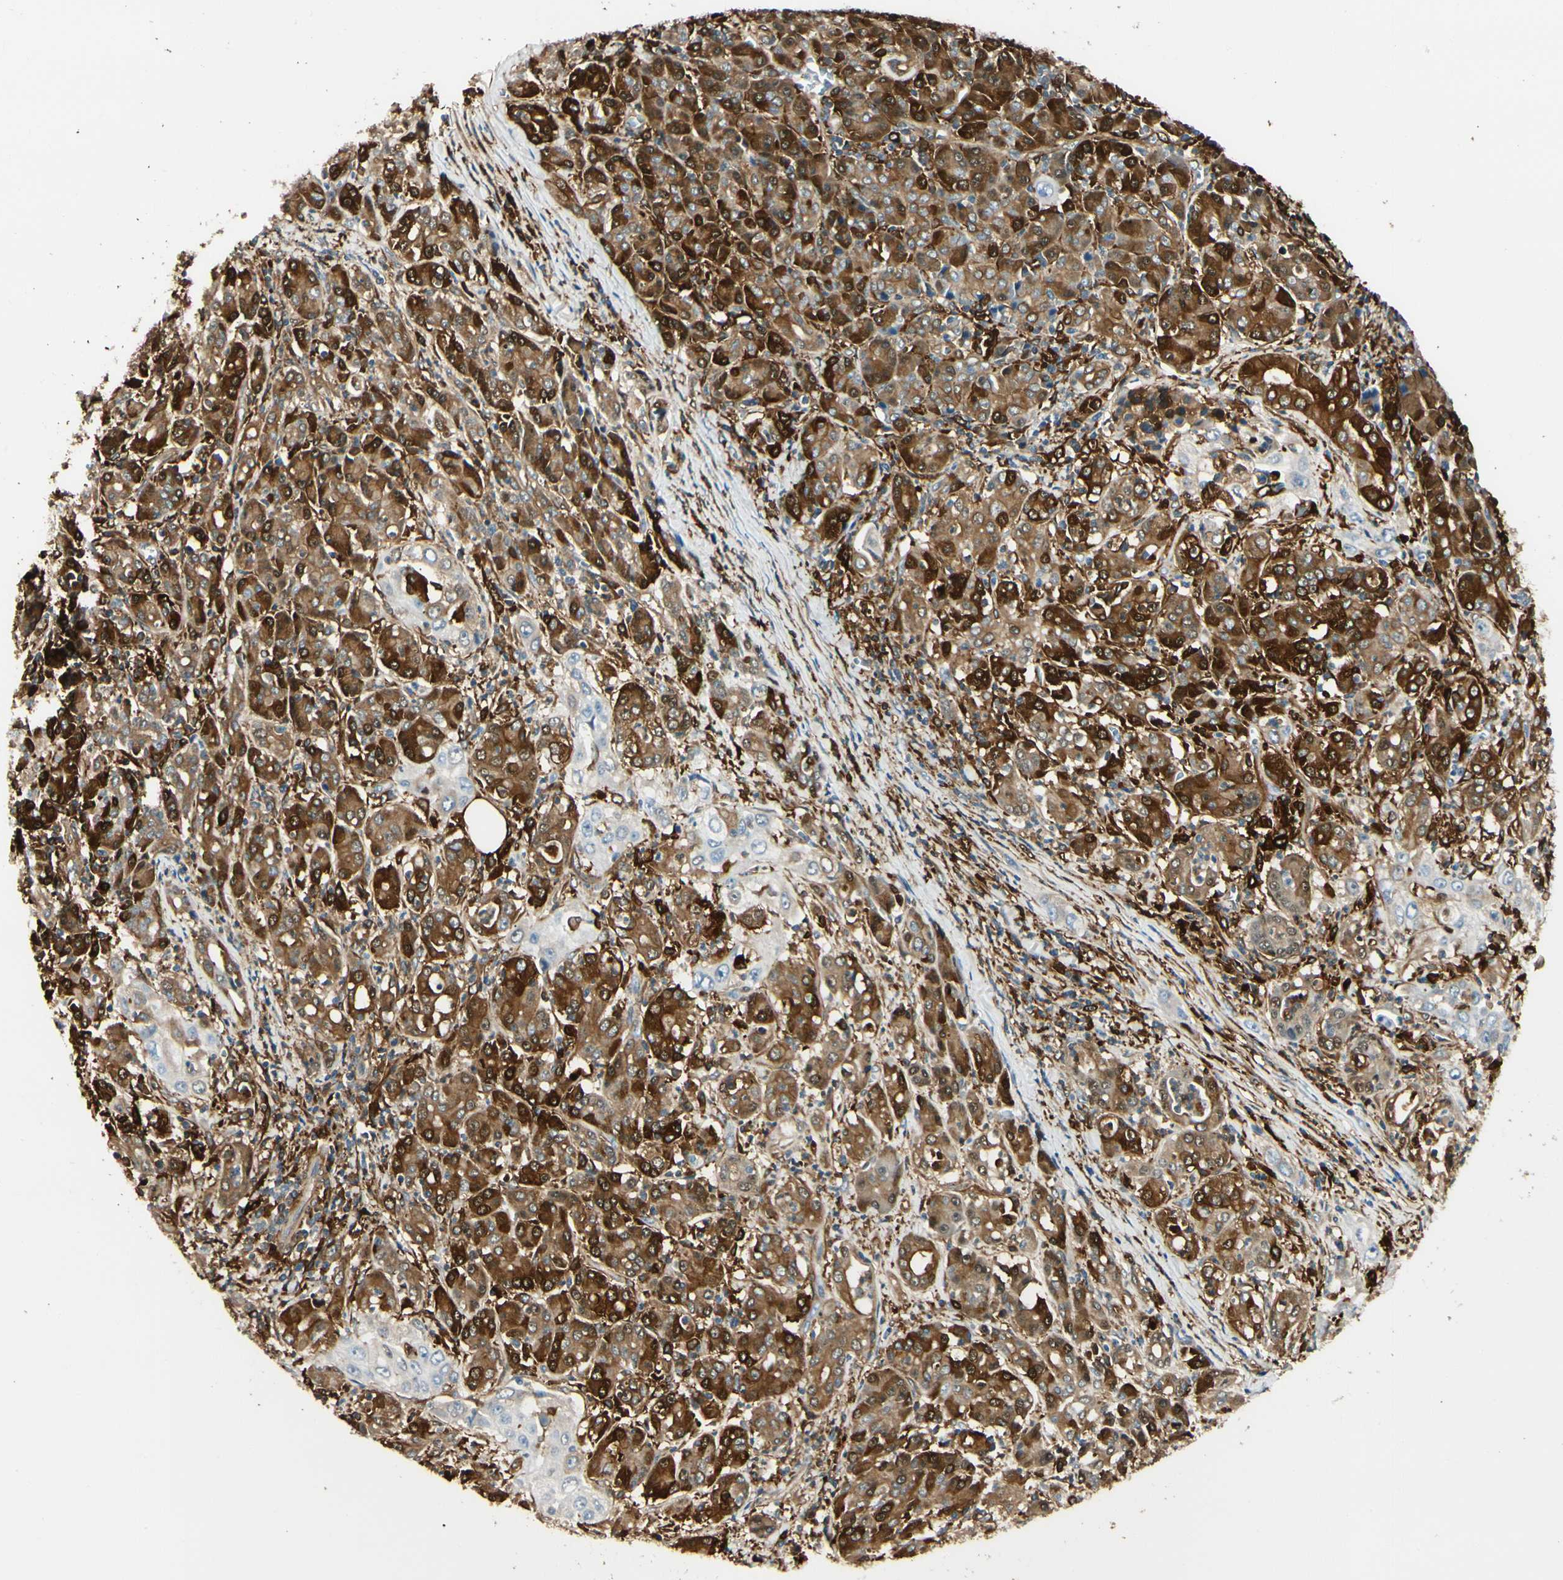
{"staining": {"intensity": "moderate", "quantity": "25%-75%", "location": "cytoplasmic/membranous"}, "tissue": "pancreatic cancer", "cell_type": "Tumor cells", "image_type": "cancer", "snomed": [{"axis": "morphology", "description": "Adenocarcinoma, NOS"}, {"axis": "topography", "description": "Pancreas"}], "caption": "This is an image of immunohistochemistry staining of adenocarcinoma (pancreatic), which shows moderate staining in the cytoplasmic/membranous of tumor cells.", "gene": "FTH1", "patient": {"sex": "male", "age": 70}}